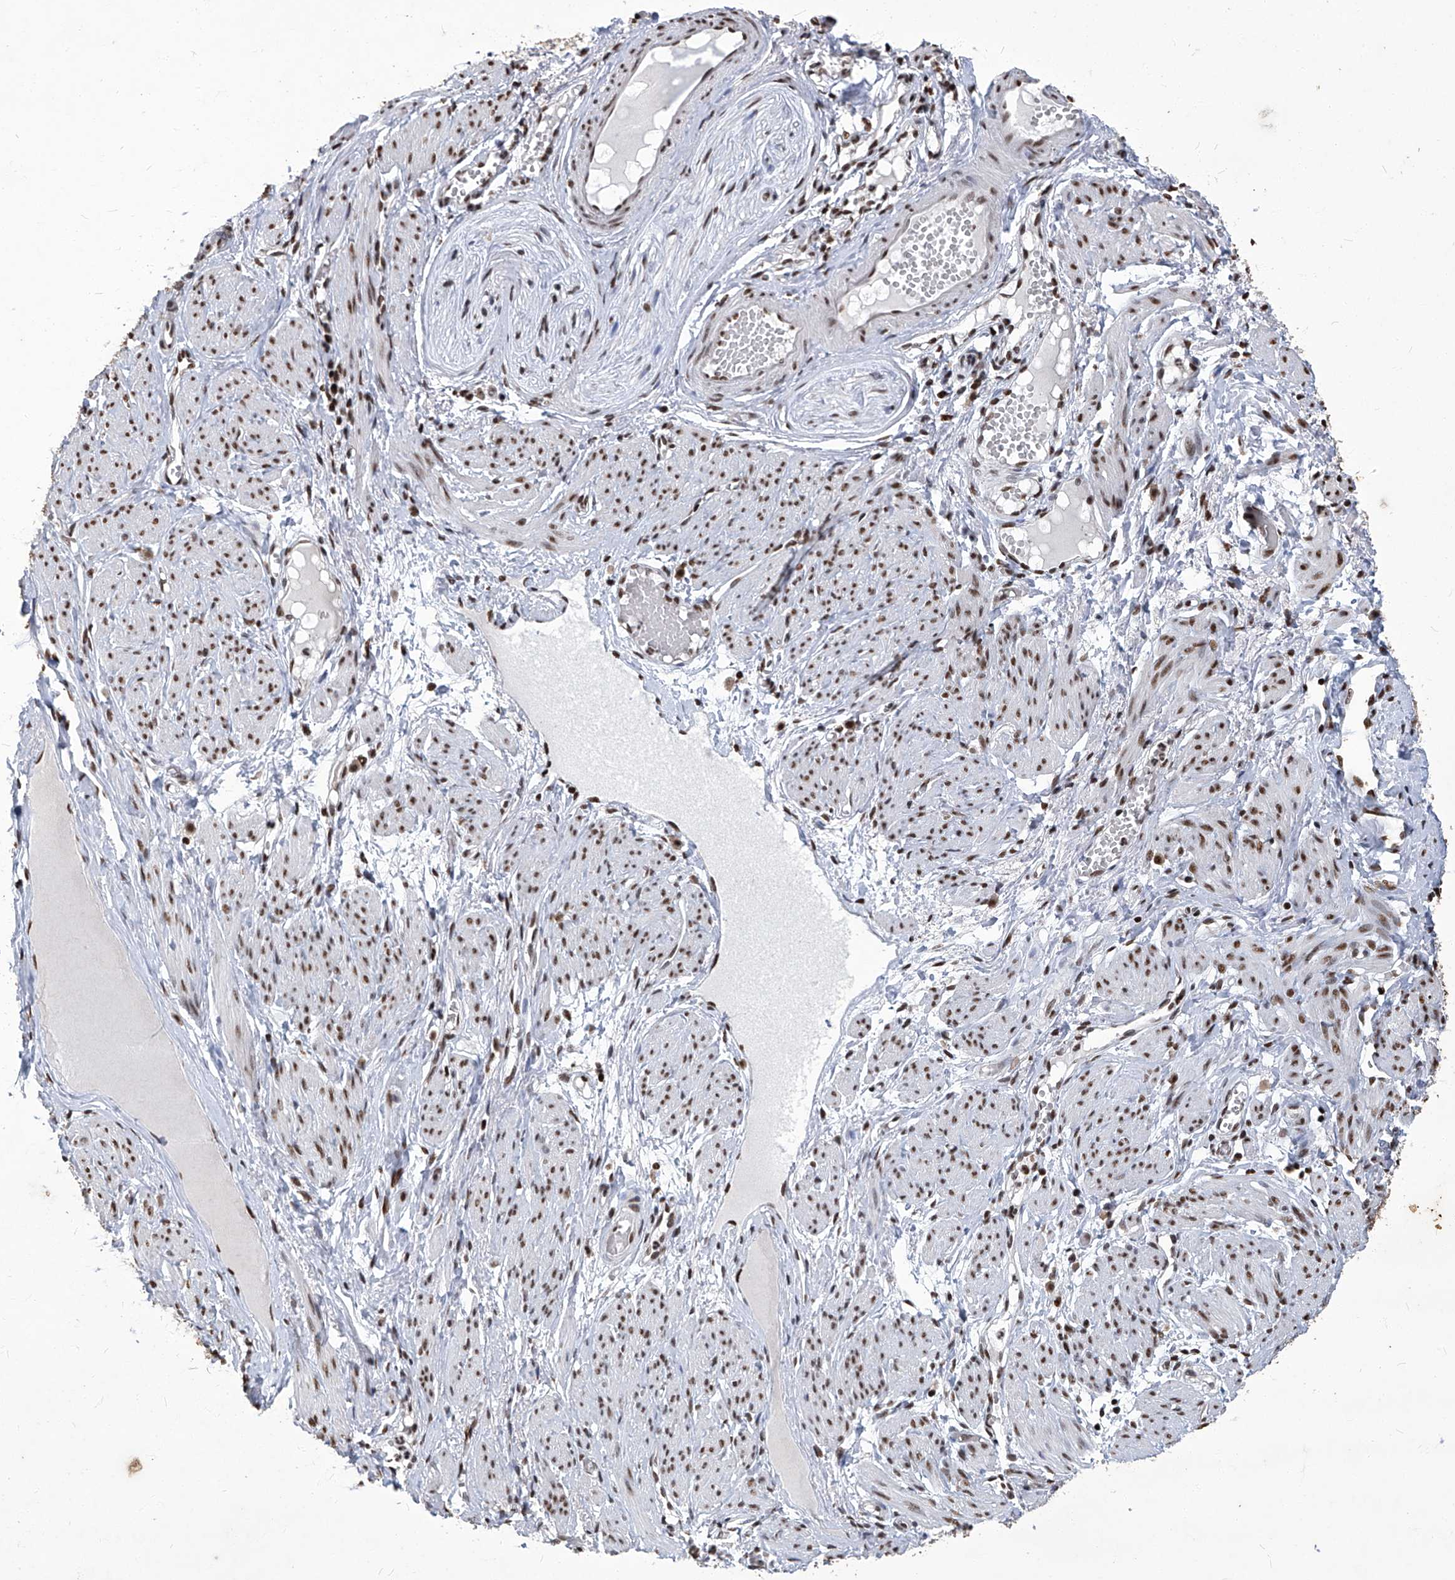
{"staining": {"intensity": "moderate", "quantity": ">75%", "location": "nuclear"}, "tissue": "adipose tissue", "cell_type": "Adipocytes", "image_type": "normal", "snomed": [{"axis": "morphology", "description": "Normal tissue, NOS"}, {"axis": "topography", "description": "Smooth muscle"}, {"axis": "topography", "description": "Peripheral nerve tissue"}], "caption": "High-magnification brightfield microscopy of benign adipose tissue stained with DAB (3,3'-diaminobenzidine) (brown) and counterstained with hematoxylin (blue). adipocytes exhibit moderate nuclear positivity is seen in about>75% of cells. The staining was performed using DAB, with brown indicating positive protein expression. Nuclei are stained blue with hematoxylin.", "gene": "HBP1", "patient": {"sex": "female", "age": 39}}